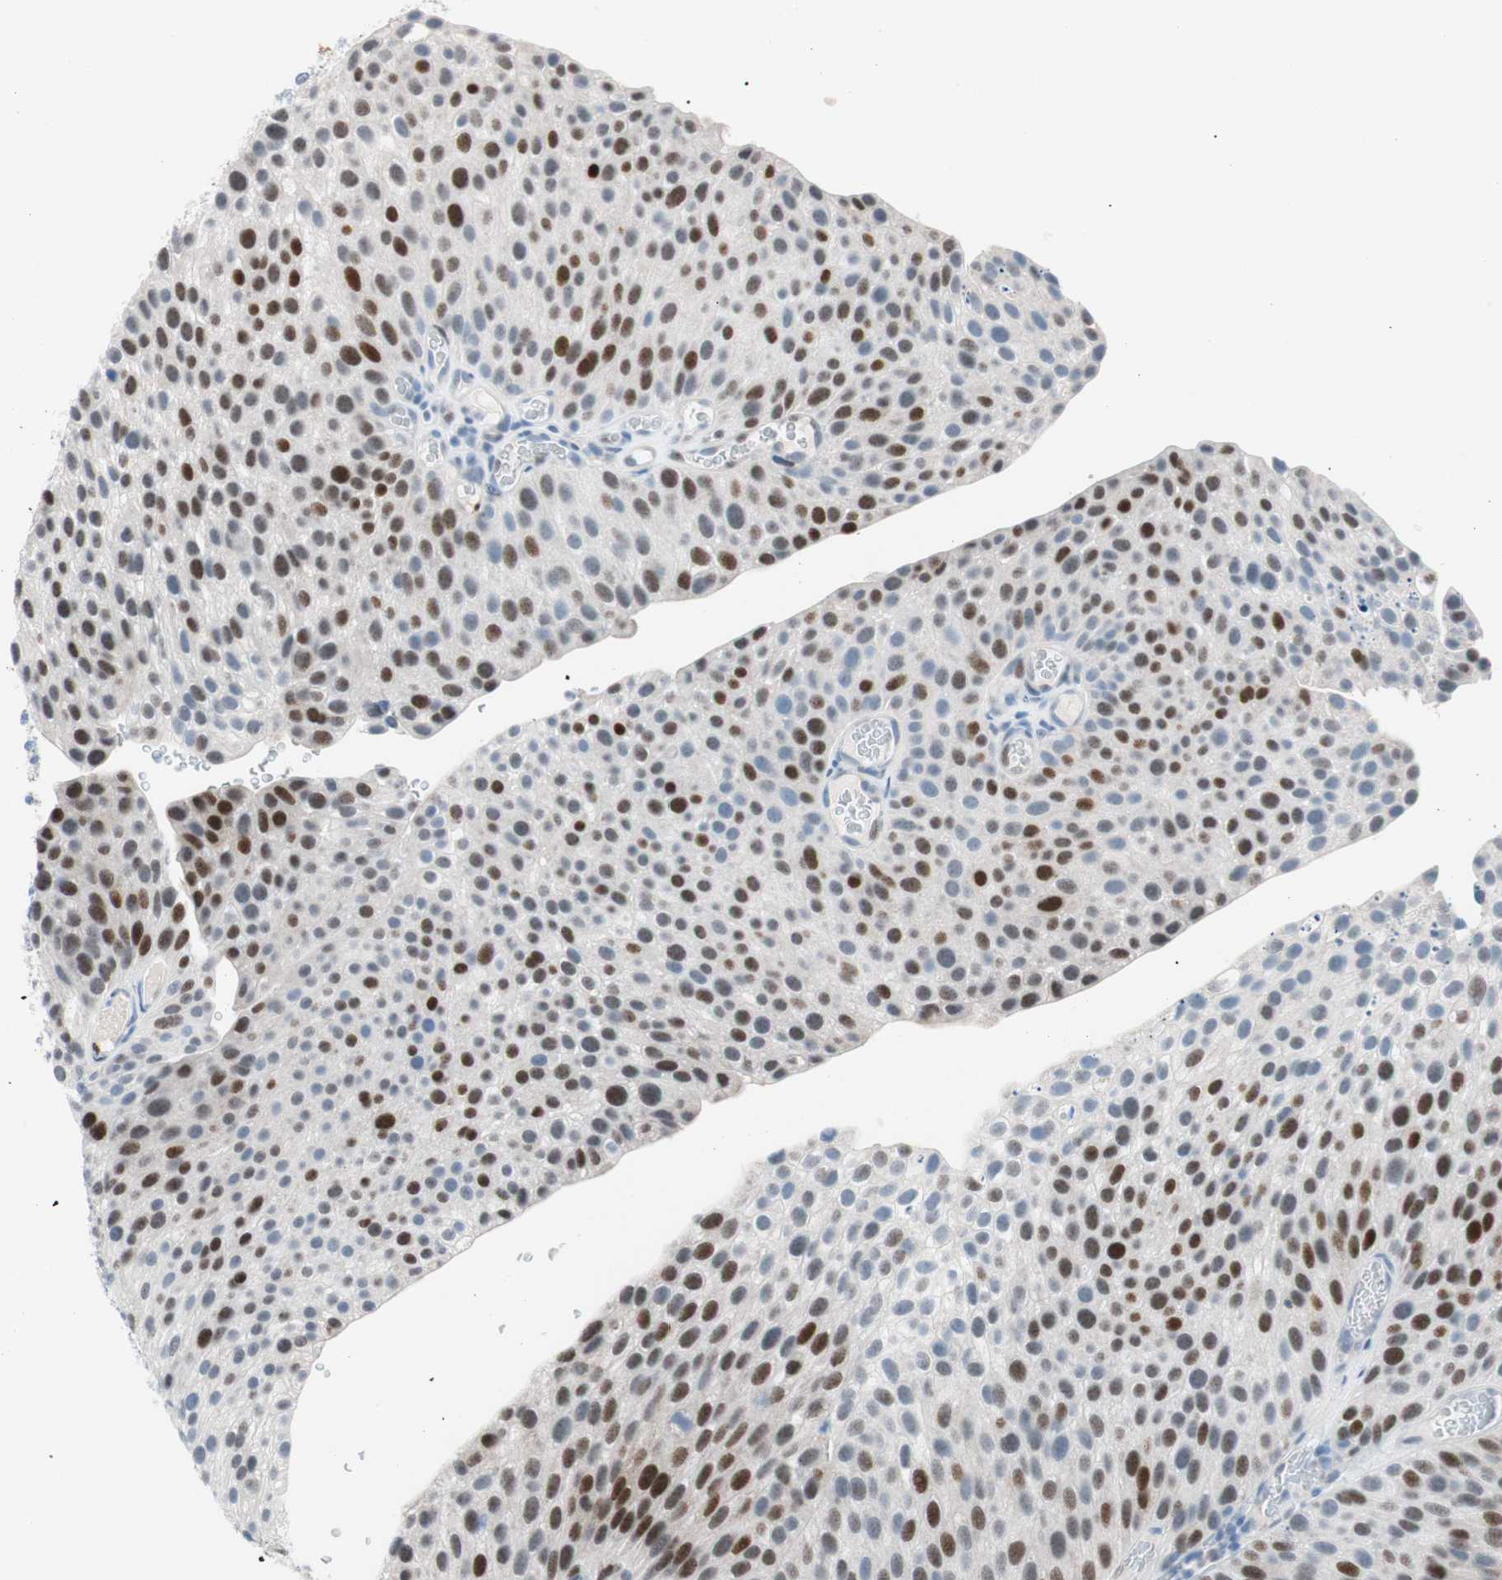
{"staining": {"intensity": "strong", "quantity": "25%-75%", "location": "nuclear"}, "tissue": "urothelial cancer", "cell_type": "Tumor cells", "image_type": "cancer", "snomed": [{"axis": "morphology", "description": "Urothelial carcinoma, Low grade"}, {"axis": "topography", "description": "Smooth muscle"}, {"axis": "topography", "description": "Urinary bladder"}], "caption": "Human urothelial cancer stained with a protein marker shows strong staining in tumor cells.", "gene": "FOSL1", "patient": {"sex": "male", "age": 60}}